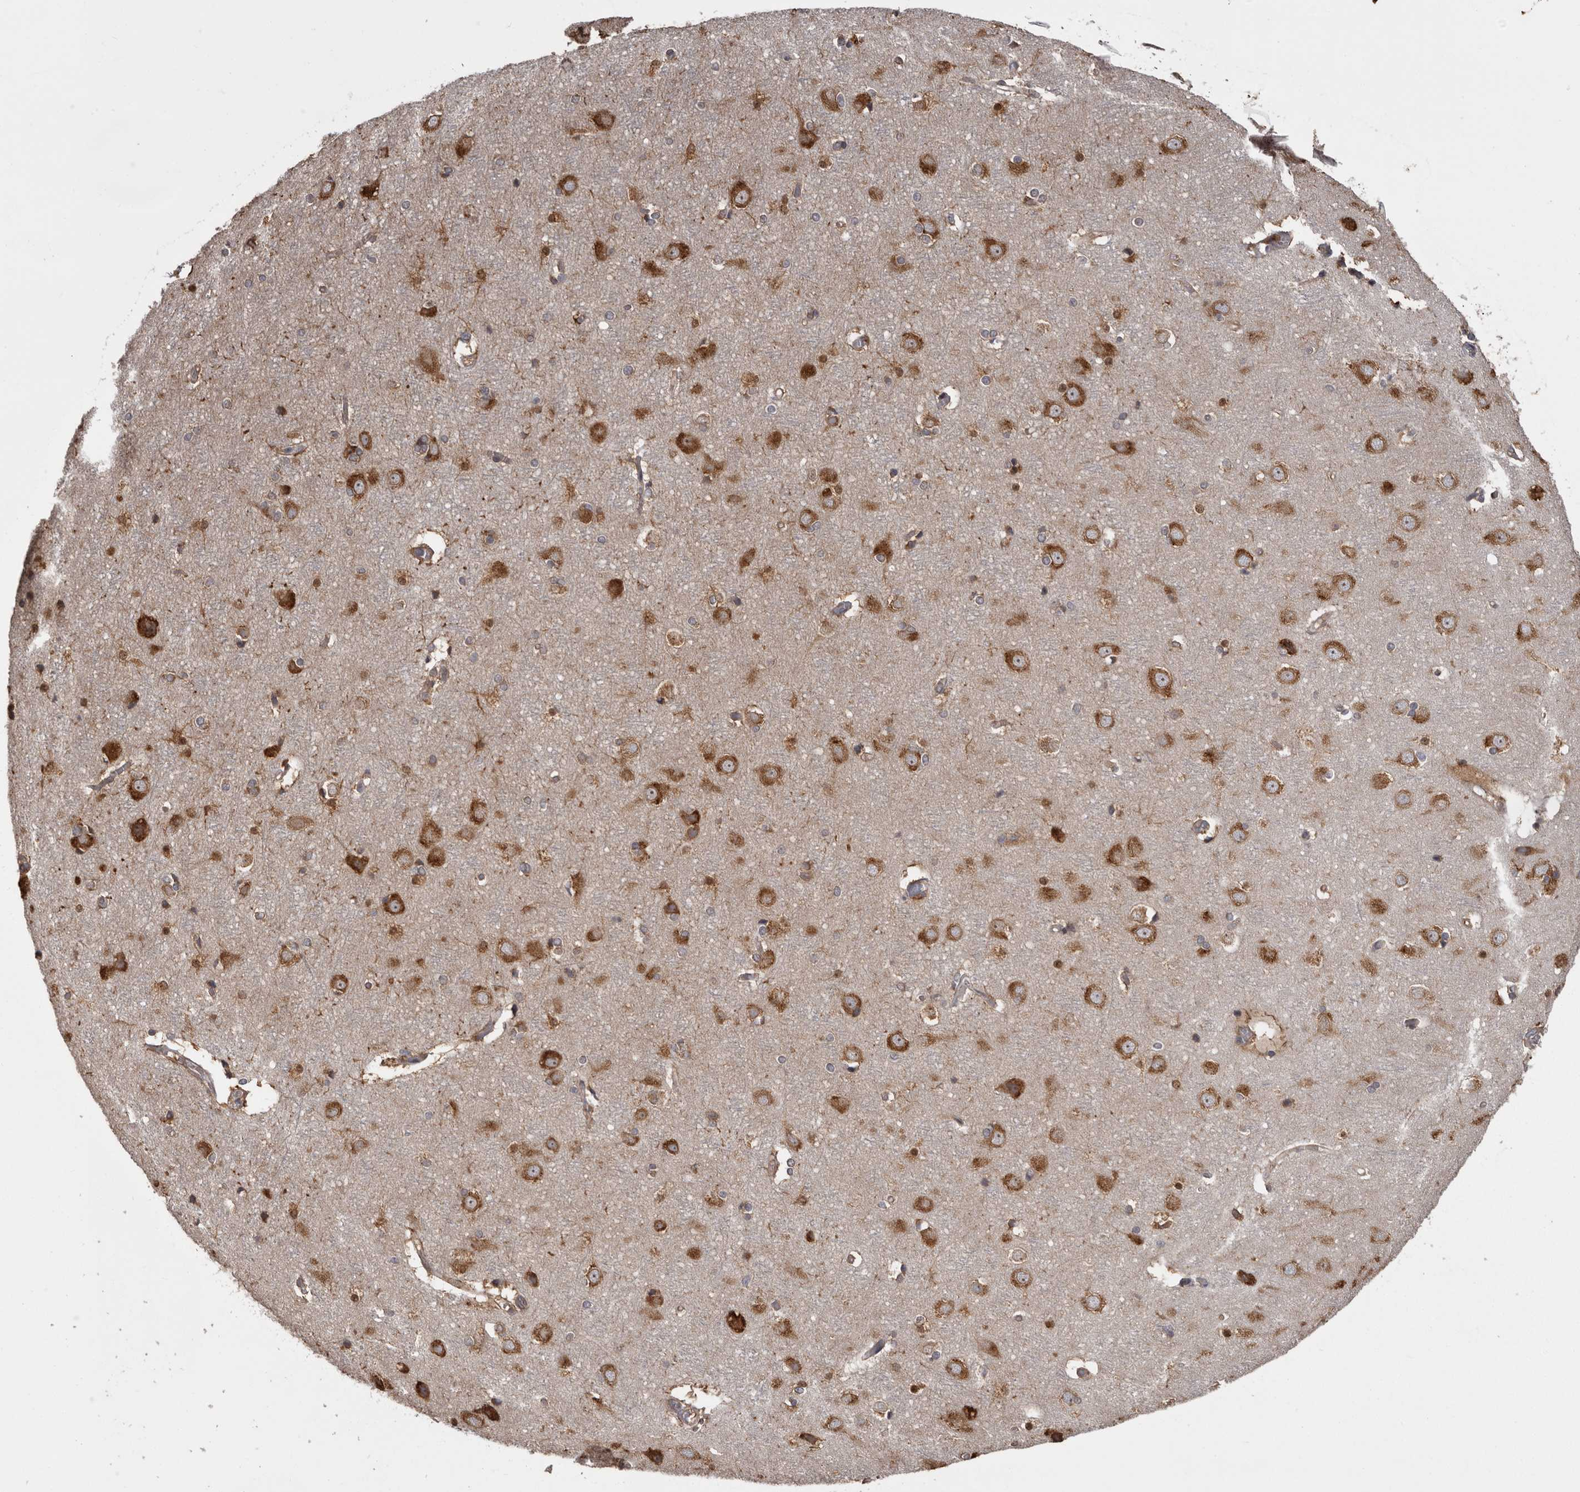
{"staining": {"intensity": "moderate", "quantity": ">75%", "location": "cytoplasmic/membranous"}, "tissue": "cerebral cortex", "cell_type": "Endothelial cells", "image_type": "normal", "snomed": [{"axis": "morphology", "description": "Normal tissue, NOS"}, {"axis": "topography", "description": "Cerebral cortex"}], "caption": "DAB immunohistochemical staining of normal cerebral cortex reveals moderate cytoplasmic/membranous protein staining in approximately >75% of endothelial cells.", "gene": "DARS1", "patient": {"sex": "male", "age": 54}}